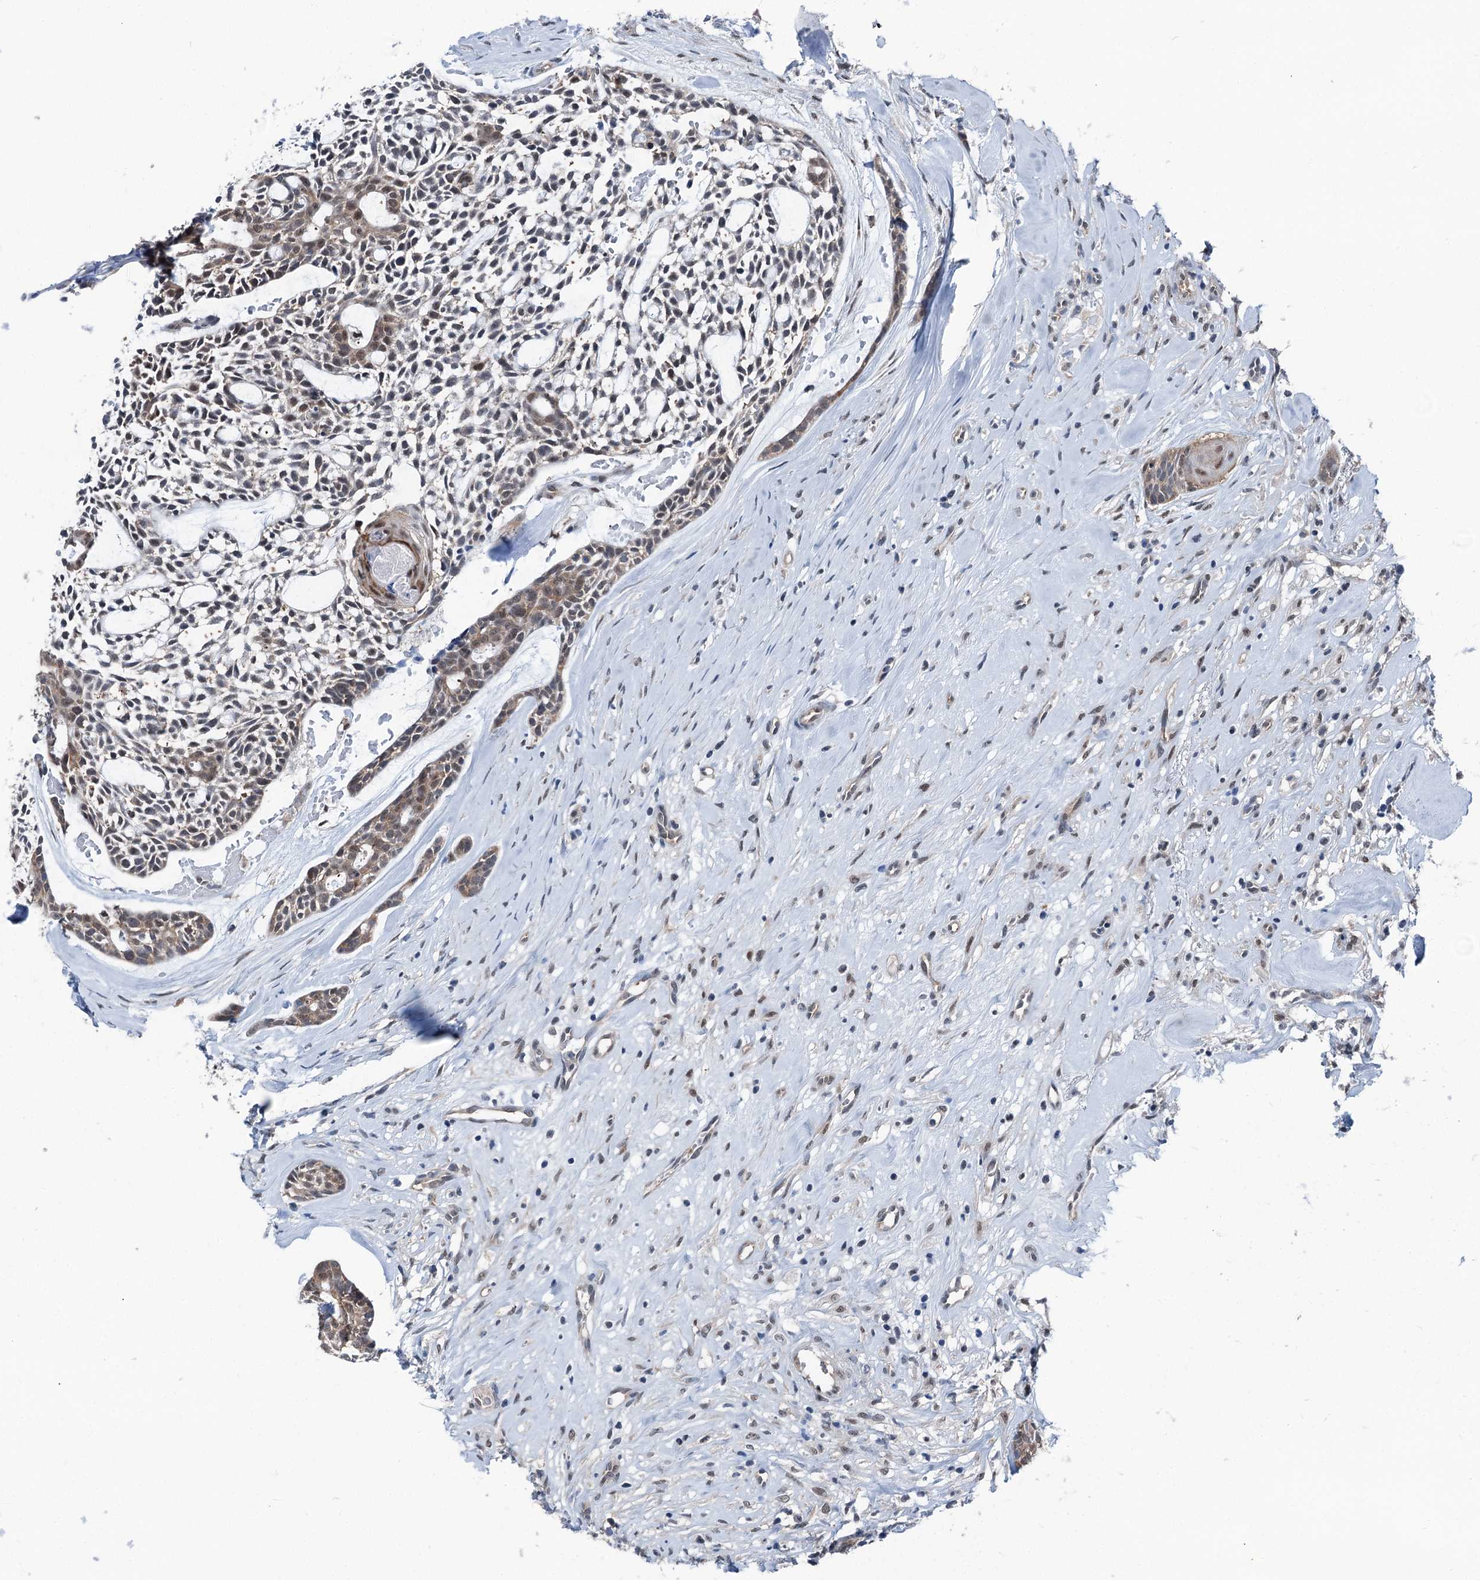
{"staining": {"intensity": "weak", "quantity": "25%-75%", "location": "cytoplasmic/membranous,nuclear"}, "tissue": "head and neck cancer", "cell_type": "Tumor cells", "image_type": "cancer", "snomed": [{"axis": "morphology", "description": "Adenocarcinoma, NOS"}, {"axis": "topography", "description": "Subcutis"}, {"axis": "topography", "description": "Head-Neck"}], "caption": "DAB (3,3'-diaminobenzidine) immunohistochemical staining of head and neck adenocarcinoma reveals weak cytoplasmic/membranous and nuclear protein staining in approximately 25%-75% of tumor cells.", "gene": "PSMD13", "patient": {"sex": "female", "age": 73}}